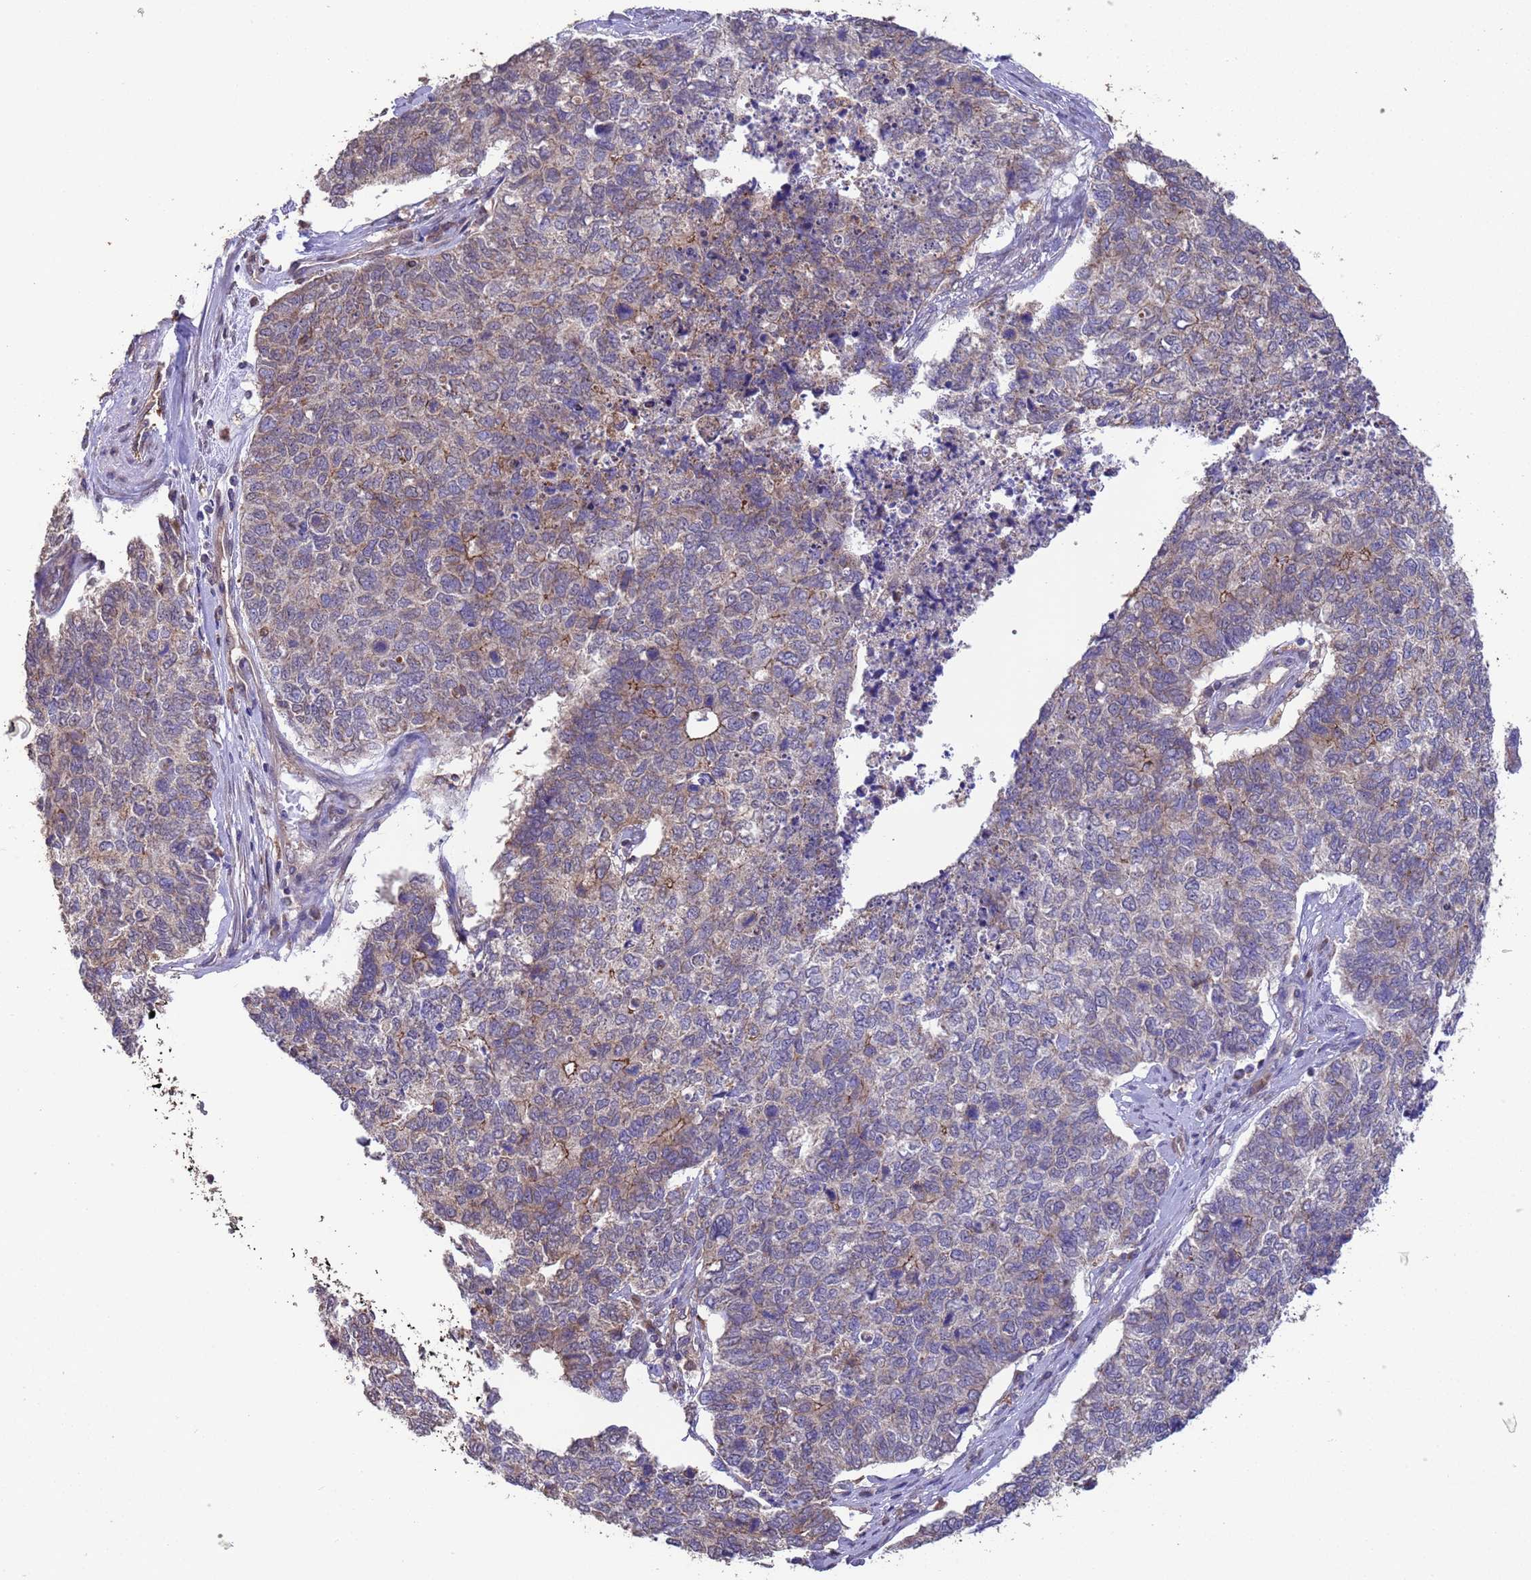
{"staining": {"intensity": "weak", "quantity": "<25%", "location": "cytoplasmic/membranous"}, "tissue": "cervical cancer", "cell_type": "Tumor cells", "image_type": "cancer", "snomed": [{"axis": "morphology", "description": "Squamous cell carcinoma, NOS"}, {"axis": "topography", "description": "Cervix"}], "caption": "Tumor cells show no significant protein expression in cervical squamous cell carcinoma.", "gene": "NPHP1", "patient": {"sex": "female", "age": 63}}